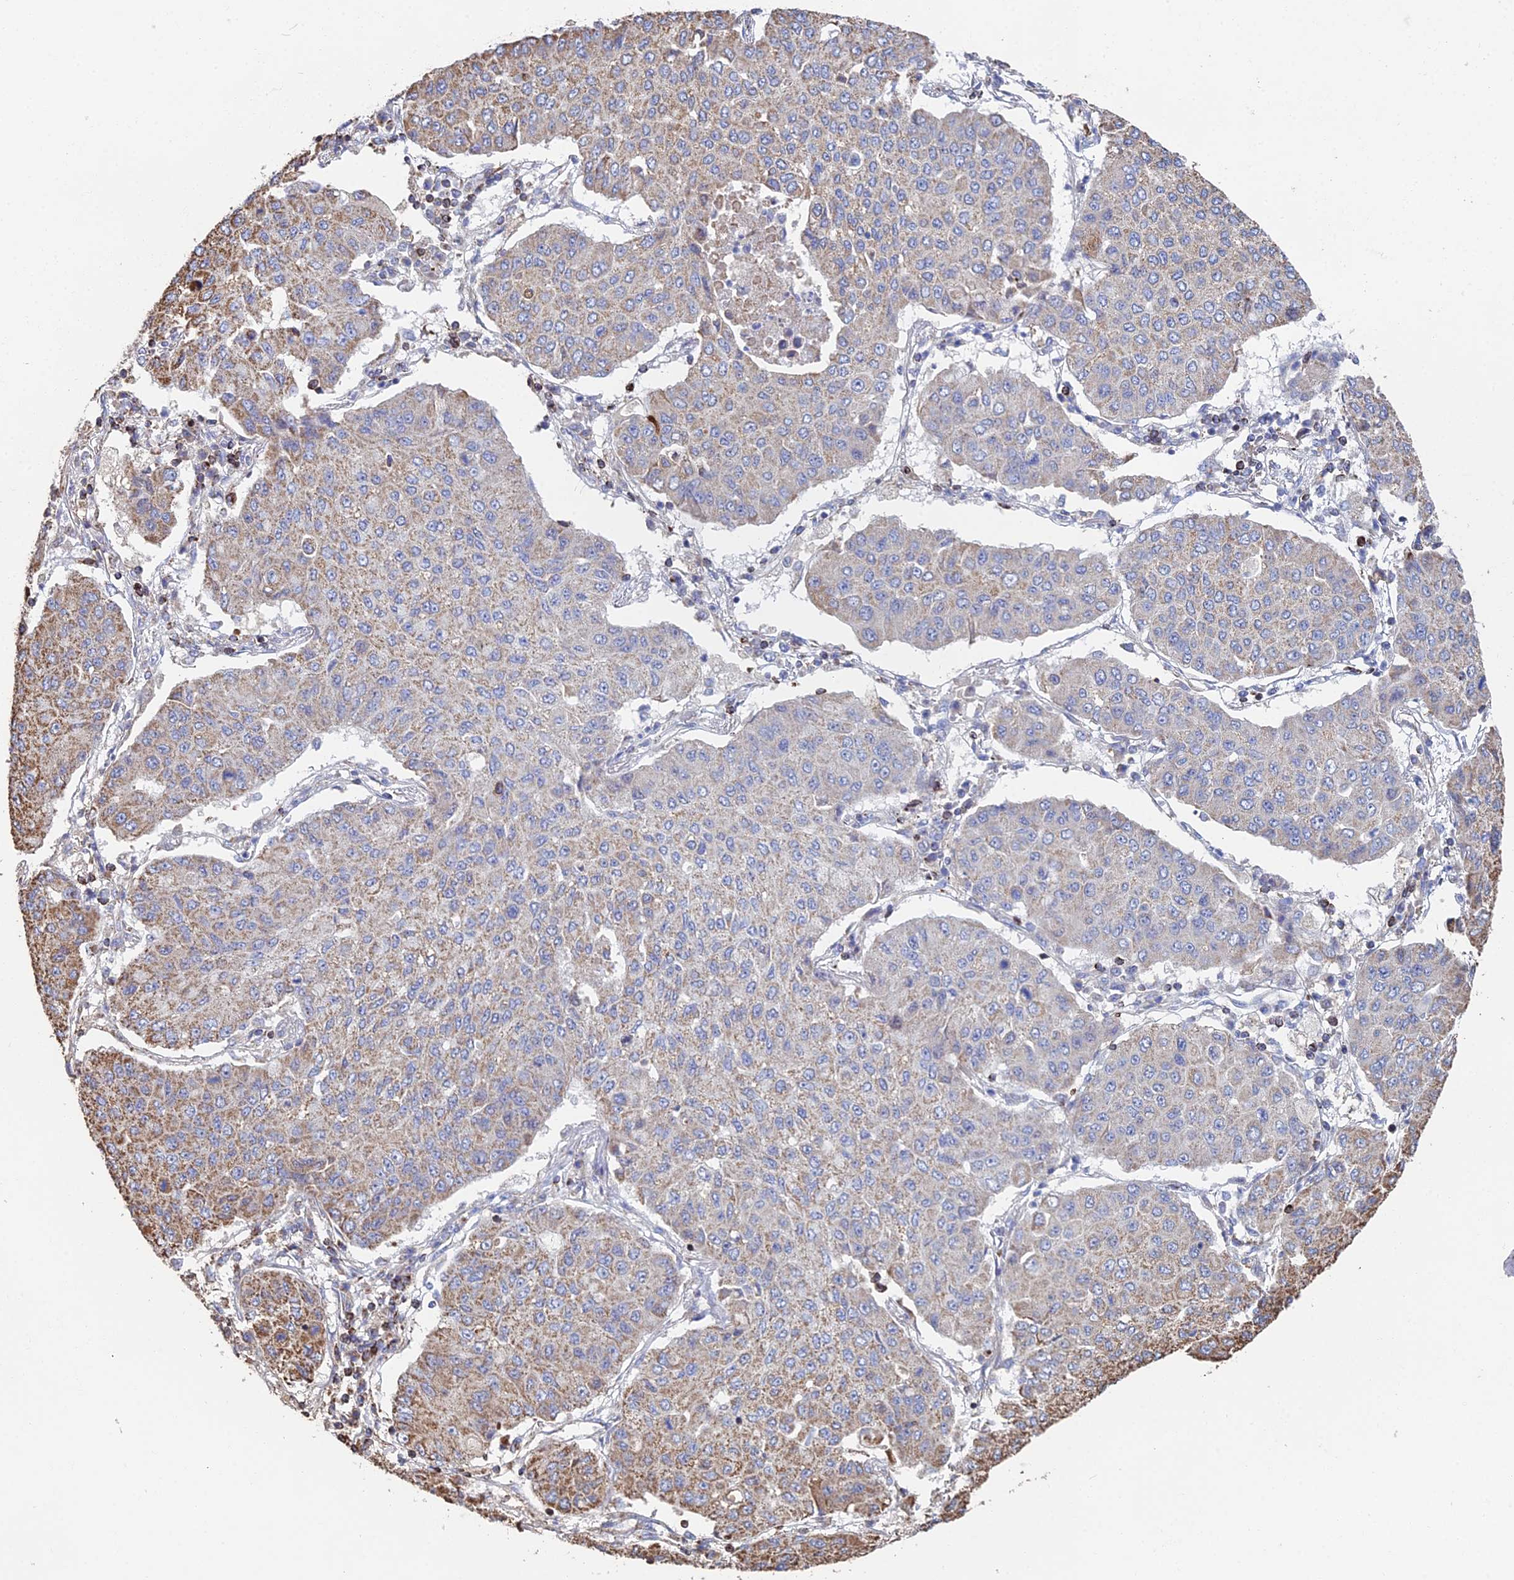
{"staining": {"intensity": "moderate", "quantity": "<25%", "location": "cytoplasmic/membranous"}, "tissue": "lung cancer", "cell_type": "Tumor cells", "image_type": "cancer", "snomed": [{"axis": "morphology", "description": "Squamous cell carcinoma, NOS"}, {"axis": "topography", "description": "Lung"}], "caption": "A histopathology image of human squamous cell carcinoma (lung) stained for a protein exhibits moderate cytoplasmic/membranous brown staining in tumor cells. (IHC, brightfield microscopy, high magnification).", "gene": "SPOCK2", "patient": {"sex": "male", "age": 74}}